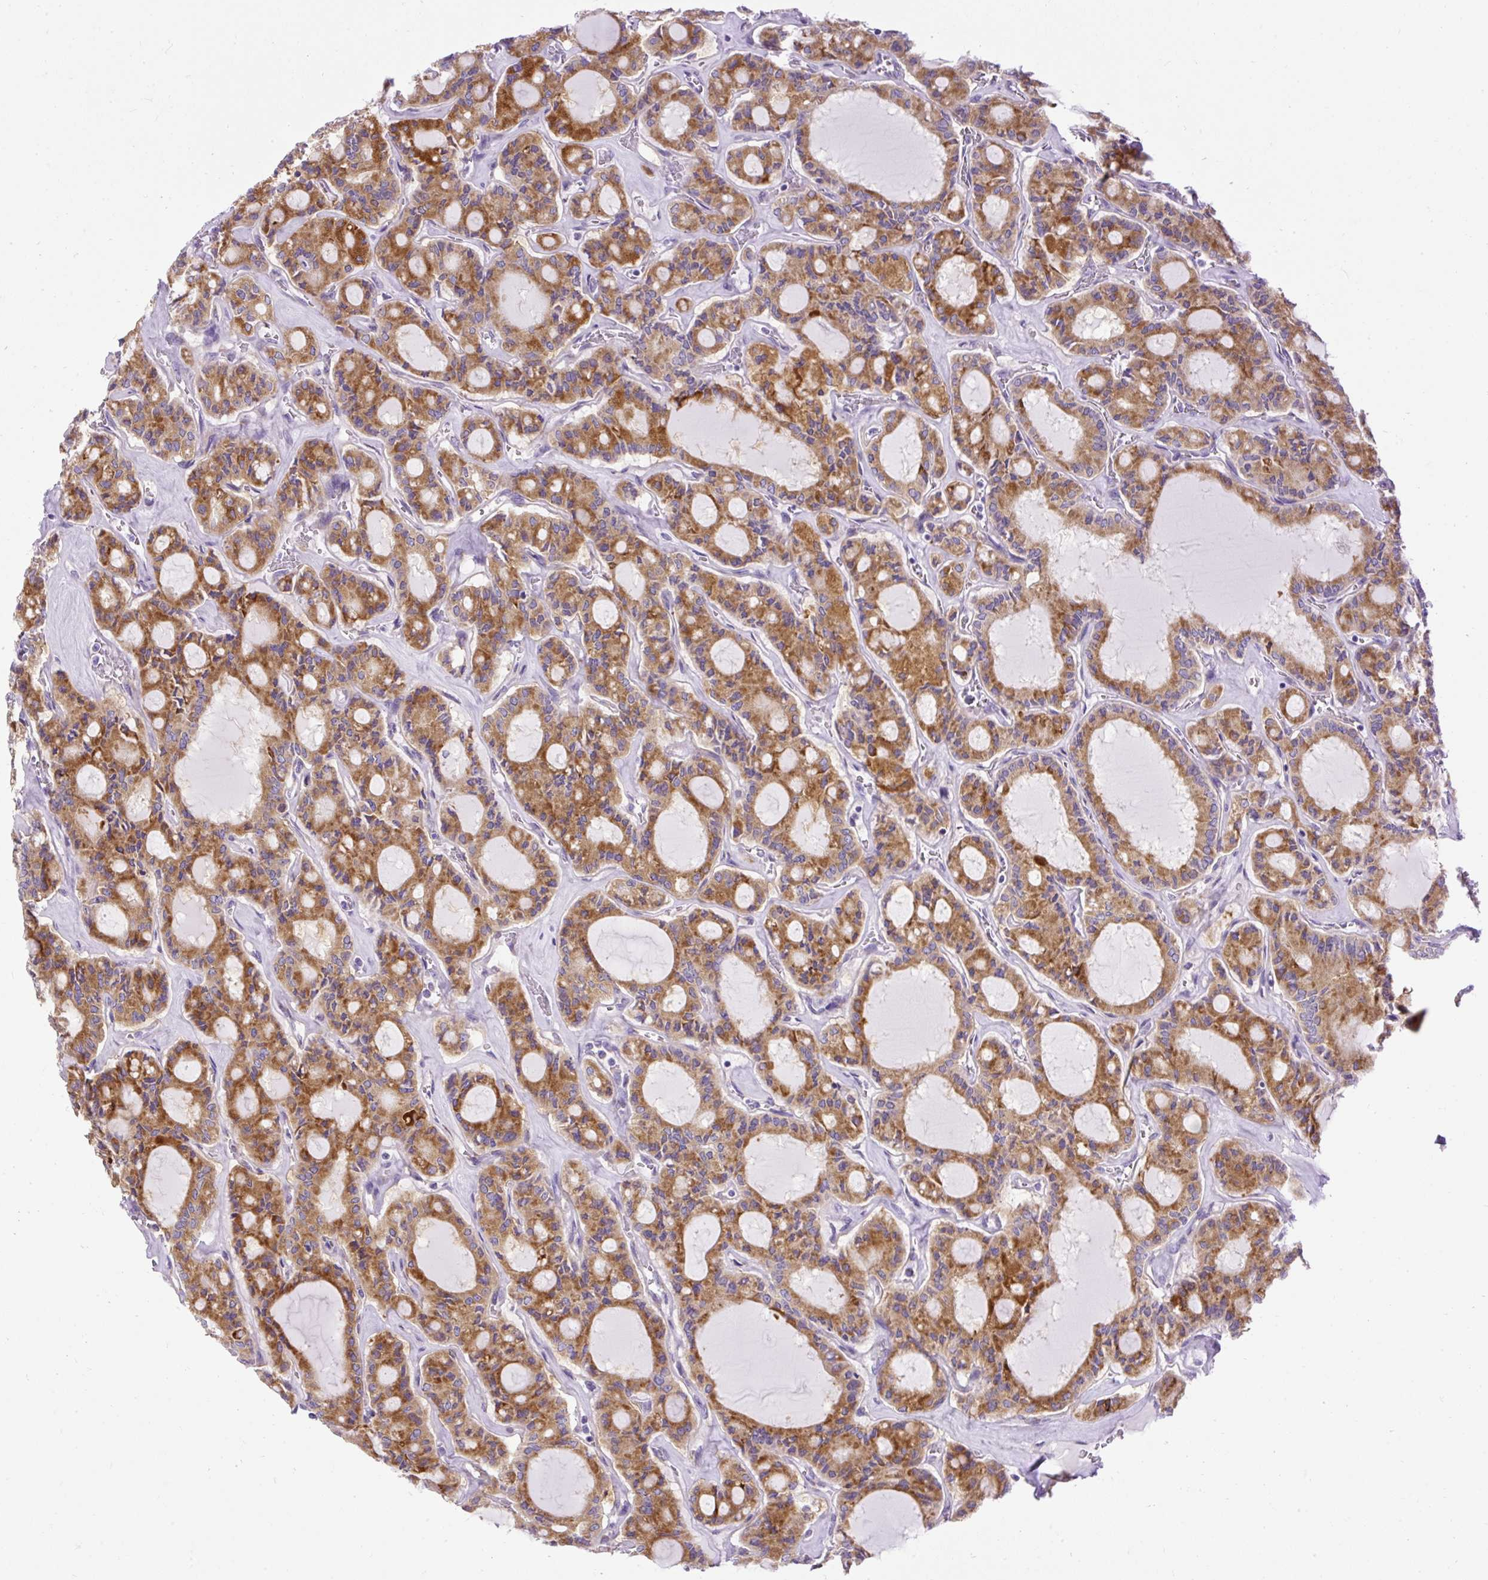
{"staining": {"intensity": "moderate", "quantity": ">75%", "location": "cytoplasmic/membranous"}, "tissue": "thyroid cancer", "cell_type": "Tumor cells", "image_type": "cancer", "snomed": [{"axis": "morphology", "description": "Papillary adenocarcinoma, NOS"}, {"axis": "topography", "description": "Thyroid gland"}], "caption": "About >75% of tumor cells in papillary adenocarcinoma (thyroid) exhibit moderate cytoplasmic/membranous protein positivity as visualized by brown immunohistochemical staining.", "gene": "SYBU", "patient": {"sex": "male", "age": 87}}